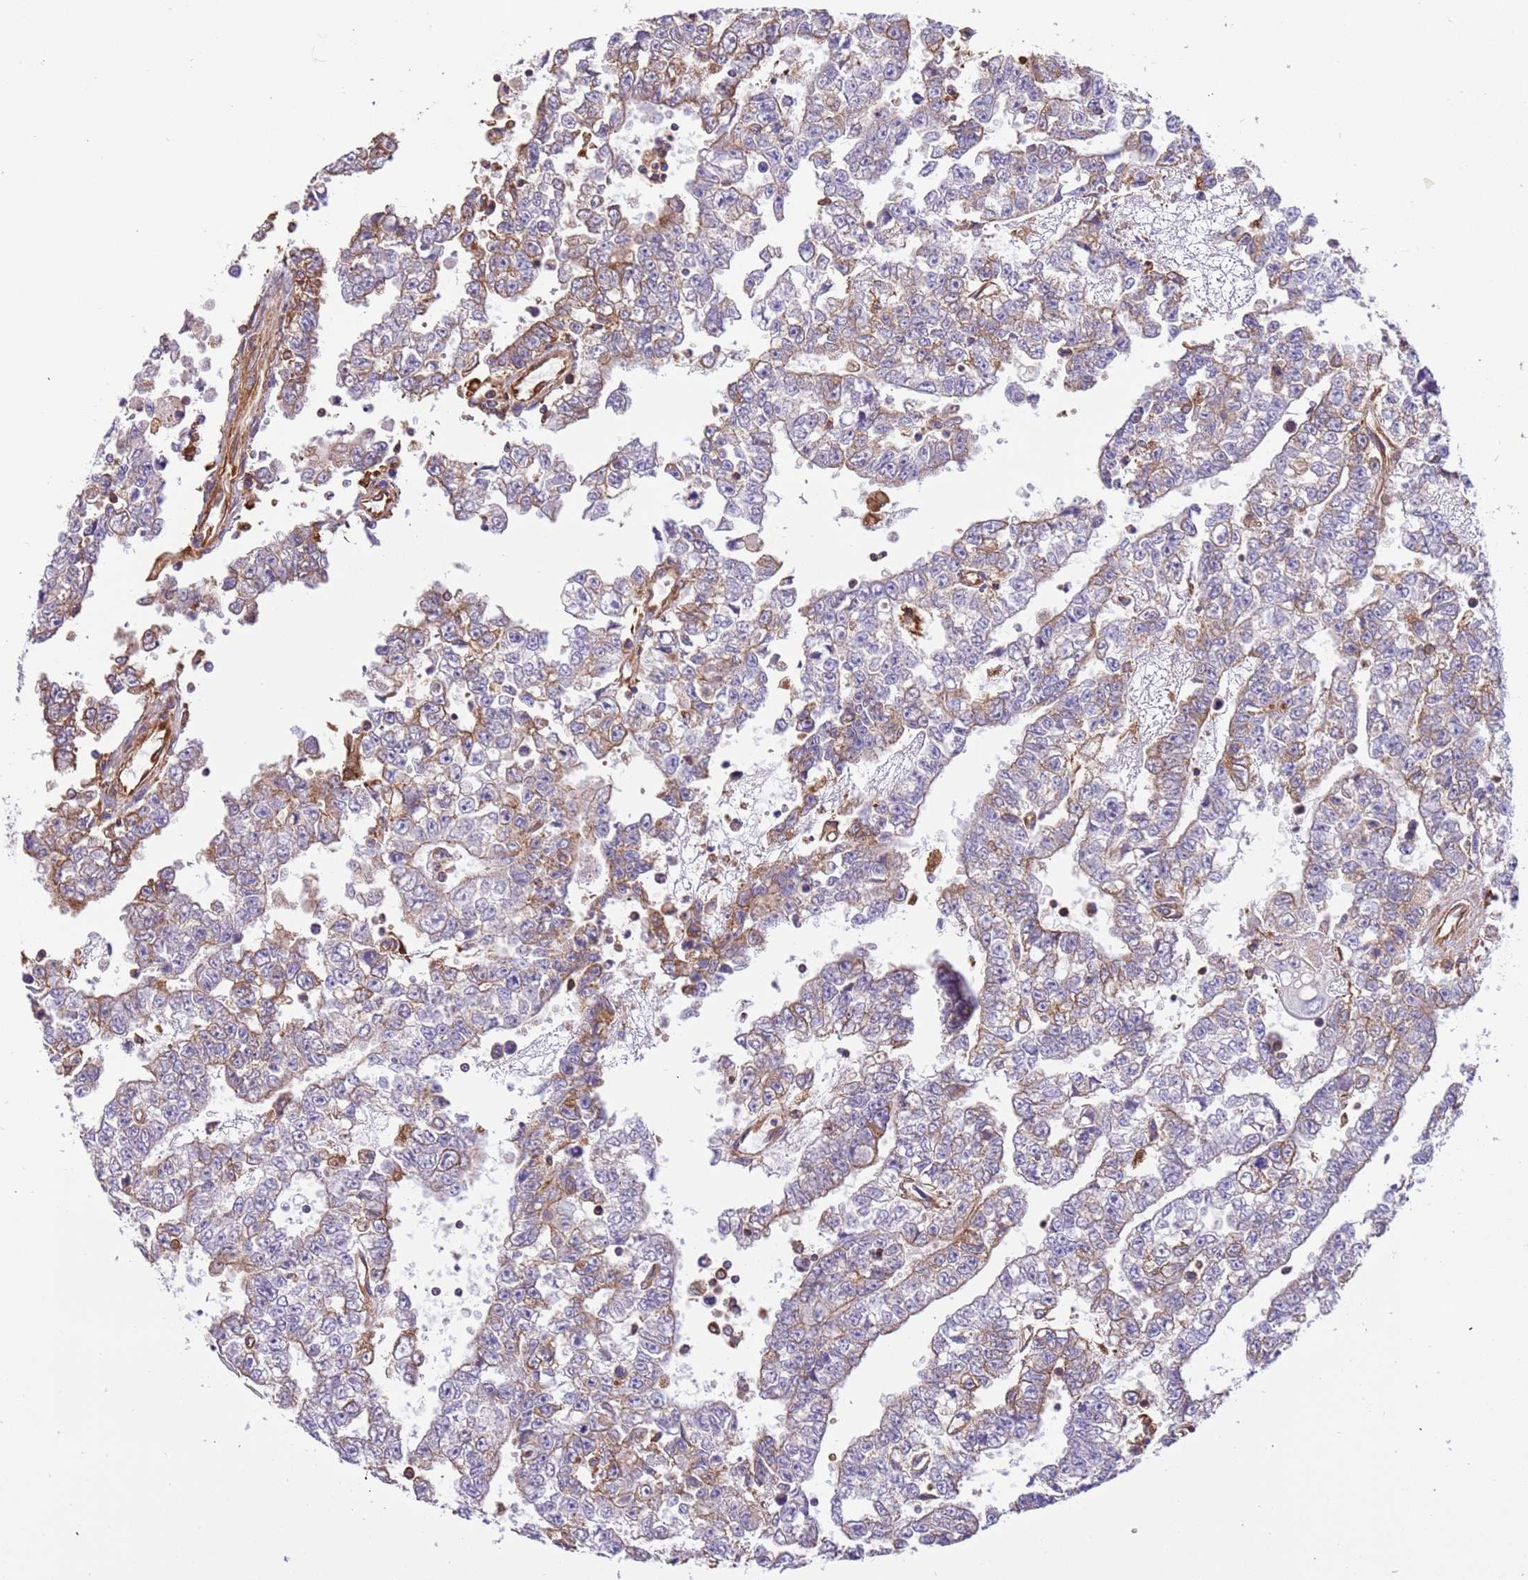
{"staining": {"intensity": "weak", "quantity": "<25%", "location": "cytoplasmic/membranous"}, "tissue": "testis cancer", "cell_type": "Tumor cells", "image_type": "cancer", "snomed": [{"axis": "morphology", "description": "Carcinoma, Embryonal, NOS"}, {"axis": "topography", "description": "Testis"}], "caption": "A high-resolution micrograph shows immunohistochemistry (IHC) staining of testis embryonal carcinoma, which demonstrates no significant positivity in tumor cells. (DAB (3,3'-diaminobenzidine) immunohistochemistry (IHC) with hematoxylin counter stain).", "gene": "NAALADL1", "patient": {"sex": "male", "age": 25}}